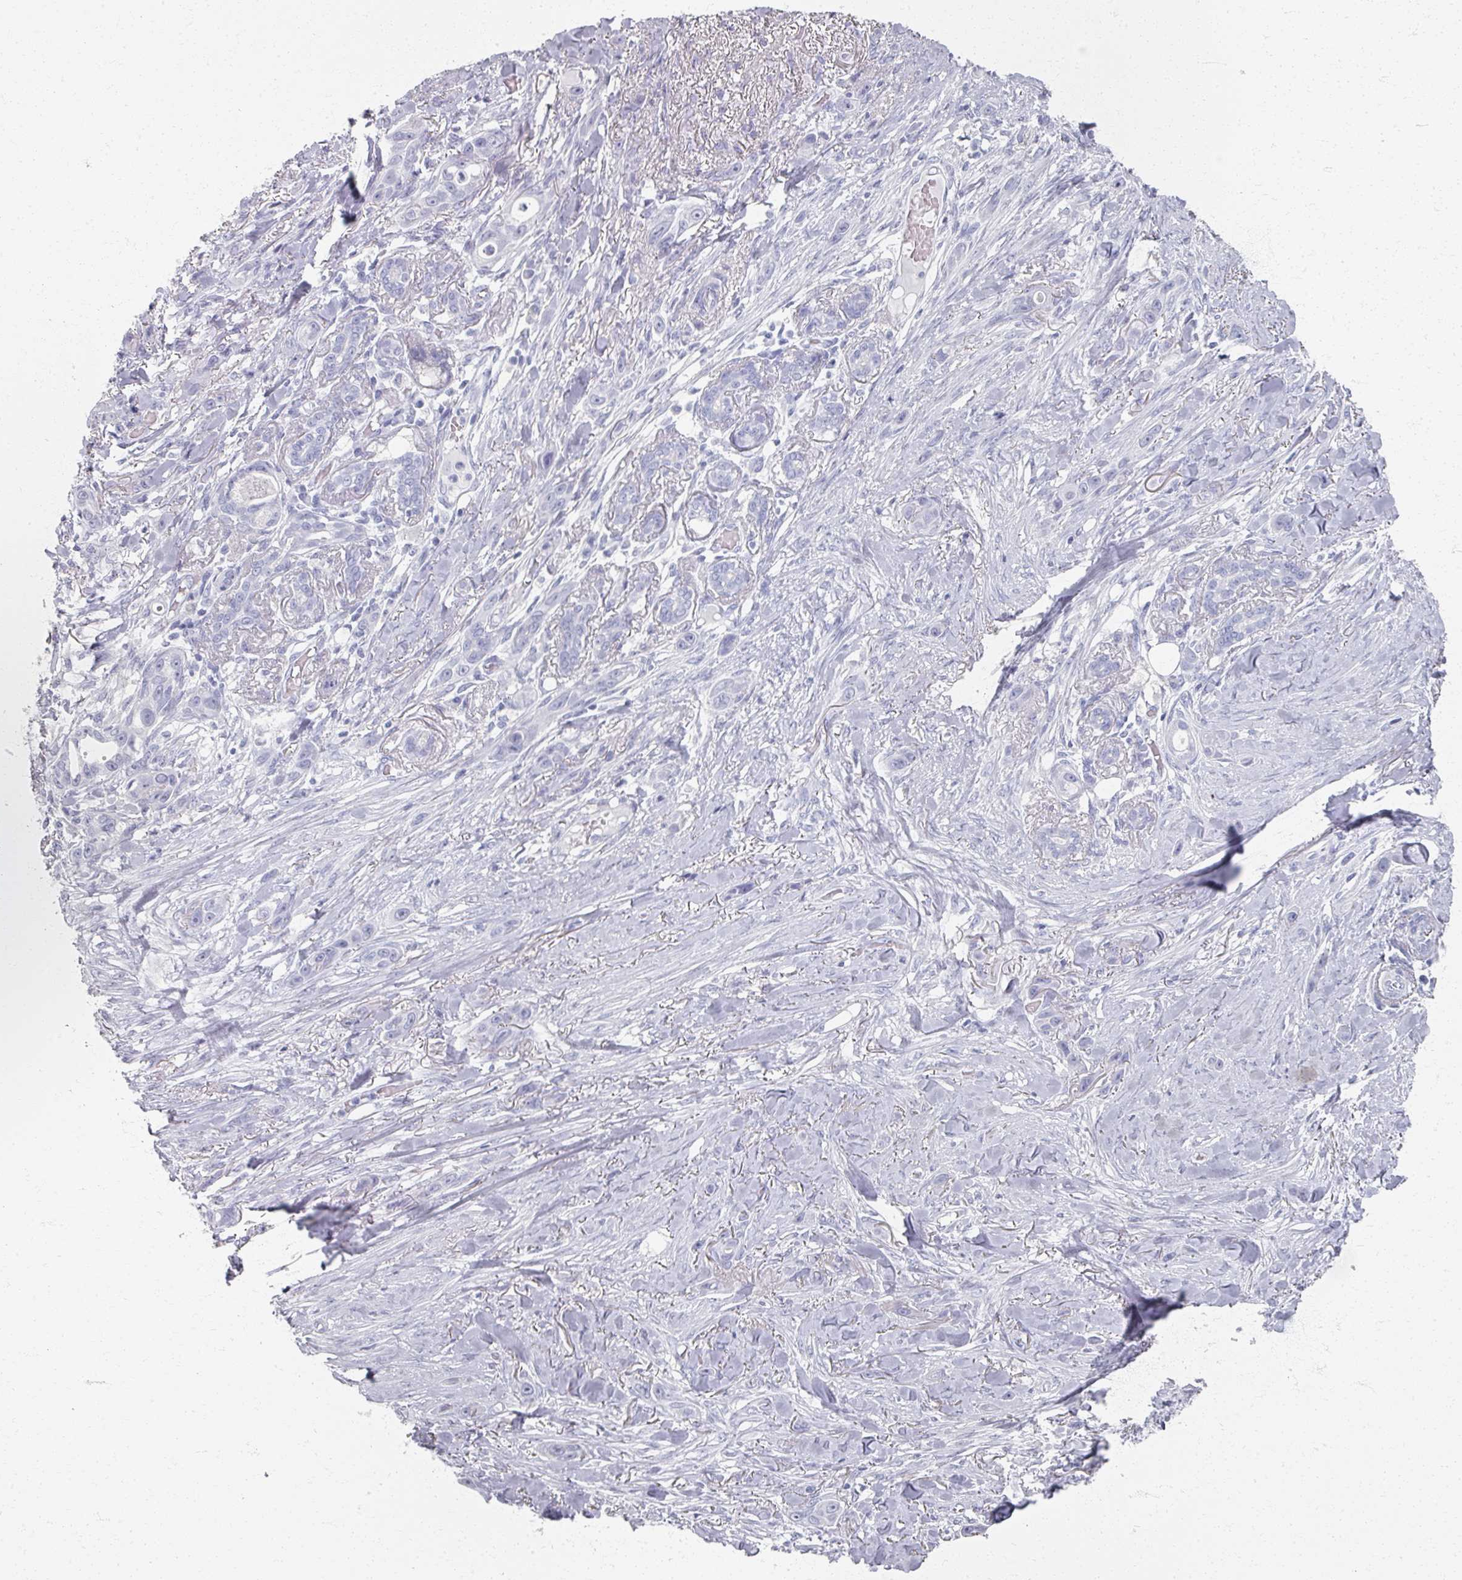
{"staining": {"intensity": "negative", "quantity": "none", "location": "none"}, "tissue": "skin cancer", "cell_type": "Tumor cells", "image_type": "cancer", "snomed": [{"axis": "morphology", "description": "Squamous cell carcinoma, NOS"}, {"axis": "topography", "description": "Skin"}], "caption": "High power microscopy micrograph of an immunohistochemistry photomicrograph of skin squamous cell carcinoma, revealing no significant positivity in tumor cells.", "gene": "PSKH1", "patient": {"sex": "female", "age": 69}}